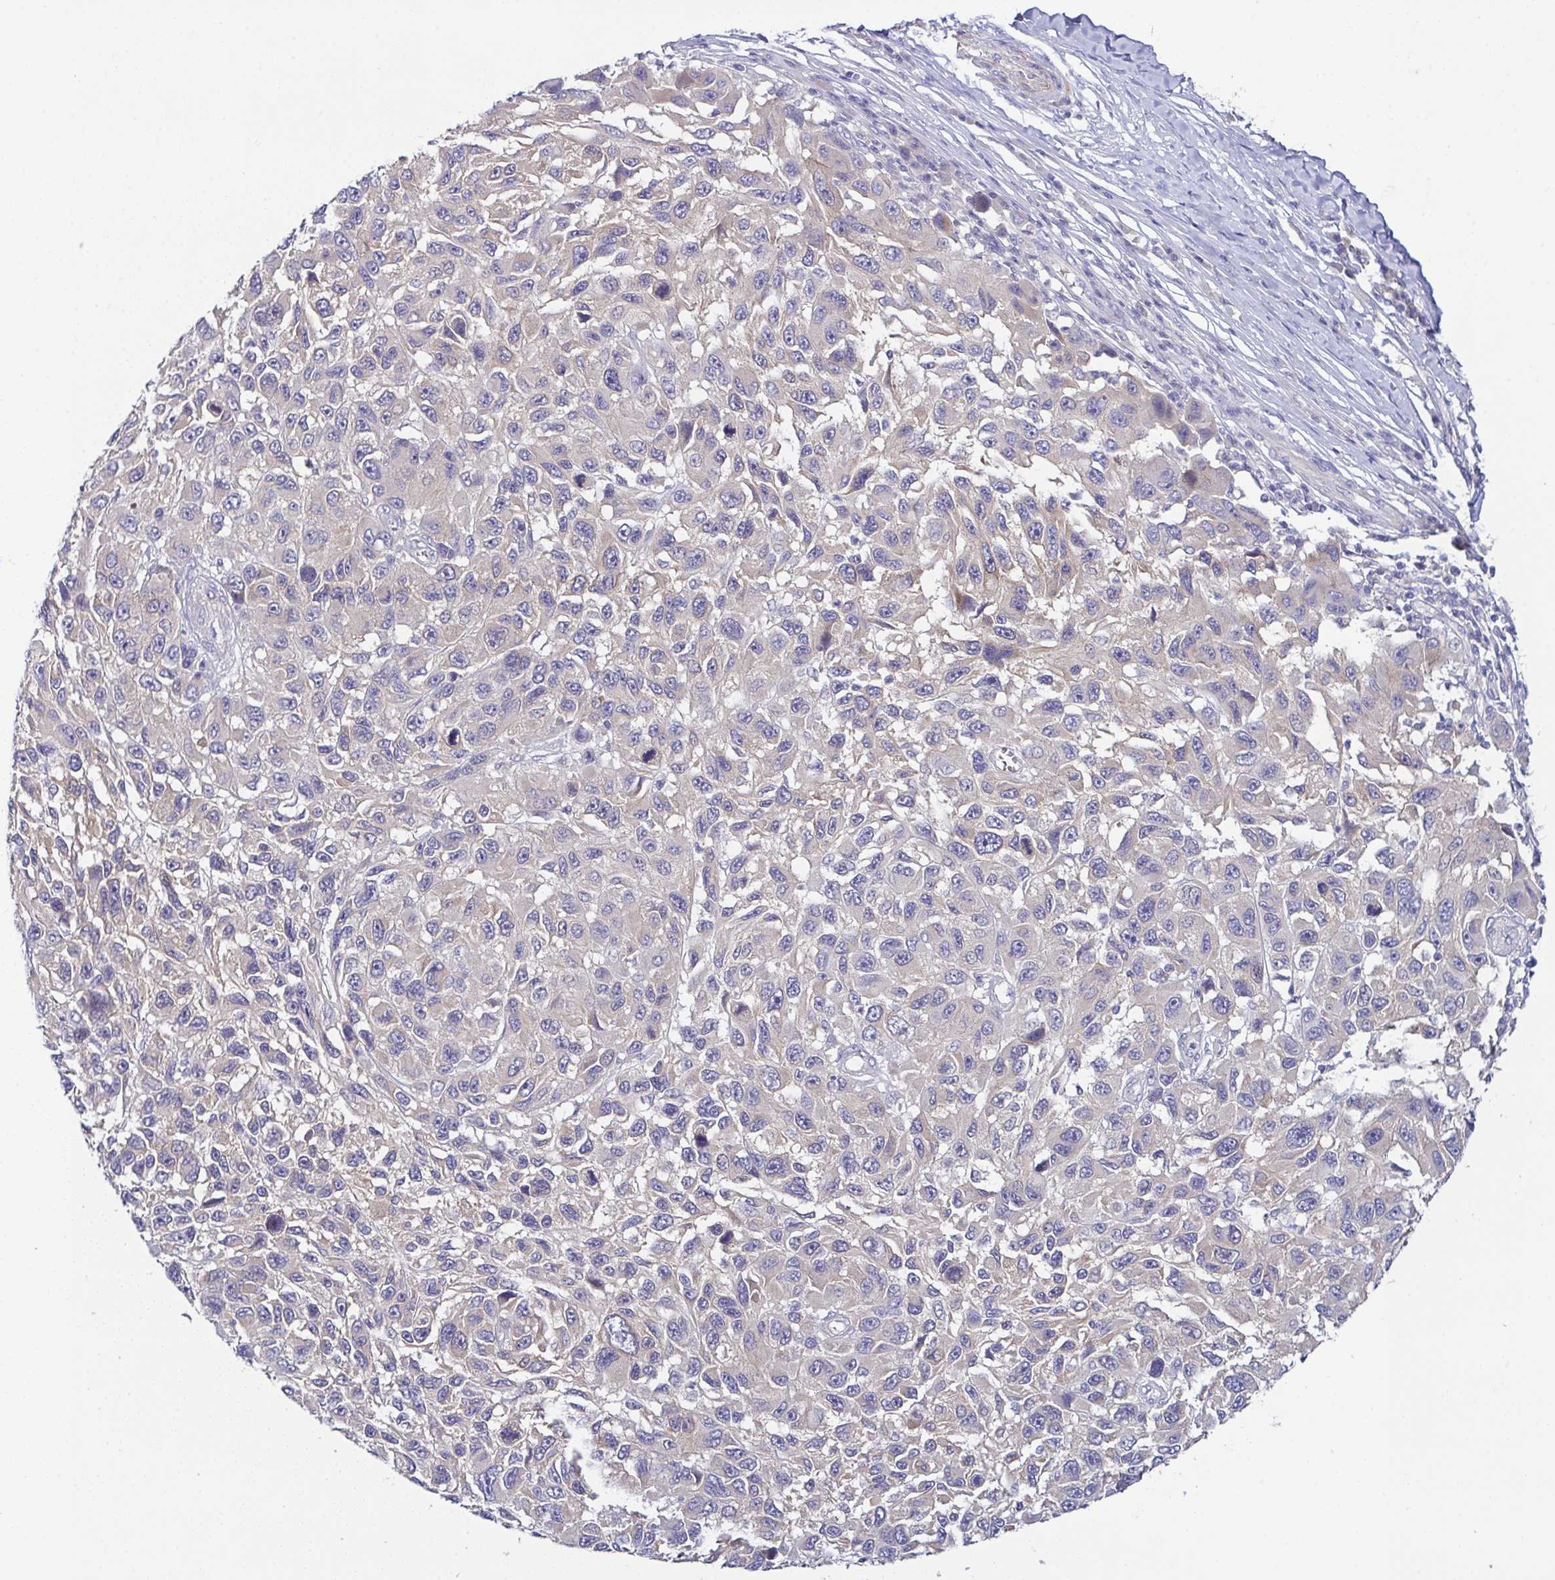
{"staining": {"intensity": "negative", "quantity": "none", "location": "none"}, "tissue": "melanoma", "cell_type": "Tumor cells", "image_type": "cancer", "snomed": [{"axis": "morphology", "description": "Malignant melanoma, NOS"}, {"axis": "topography", "description": "Skin"}], "caption": "This is an immunohistochemistry (IHC) image of human melanoma. There is no expression in tumor cells.", "gene": "CFAP97D1", "patient": {"sex": "male", "age": 53}}